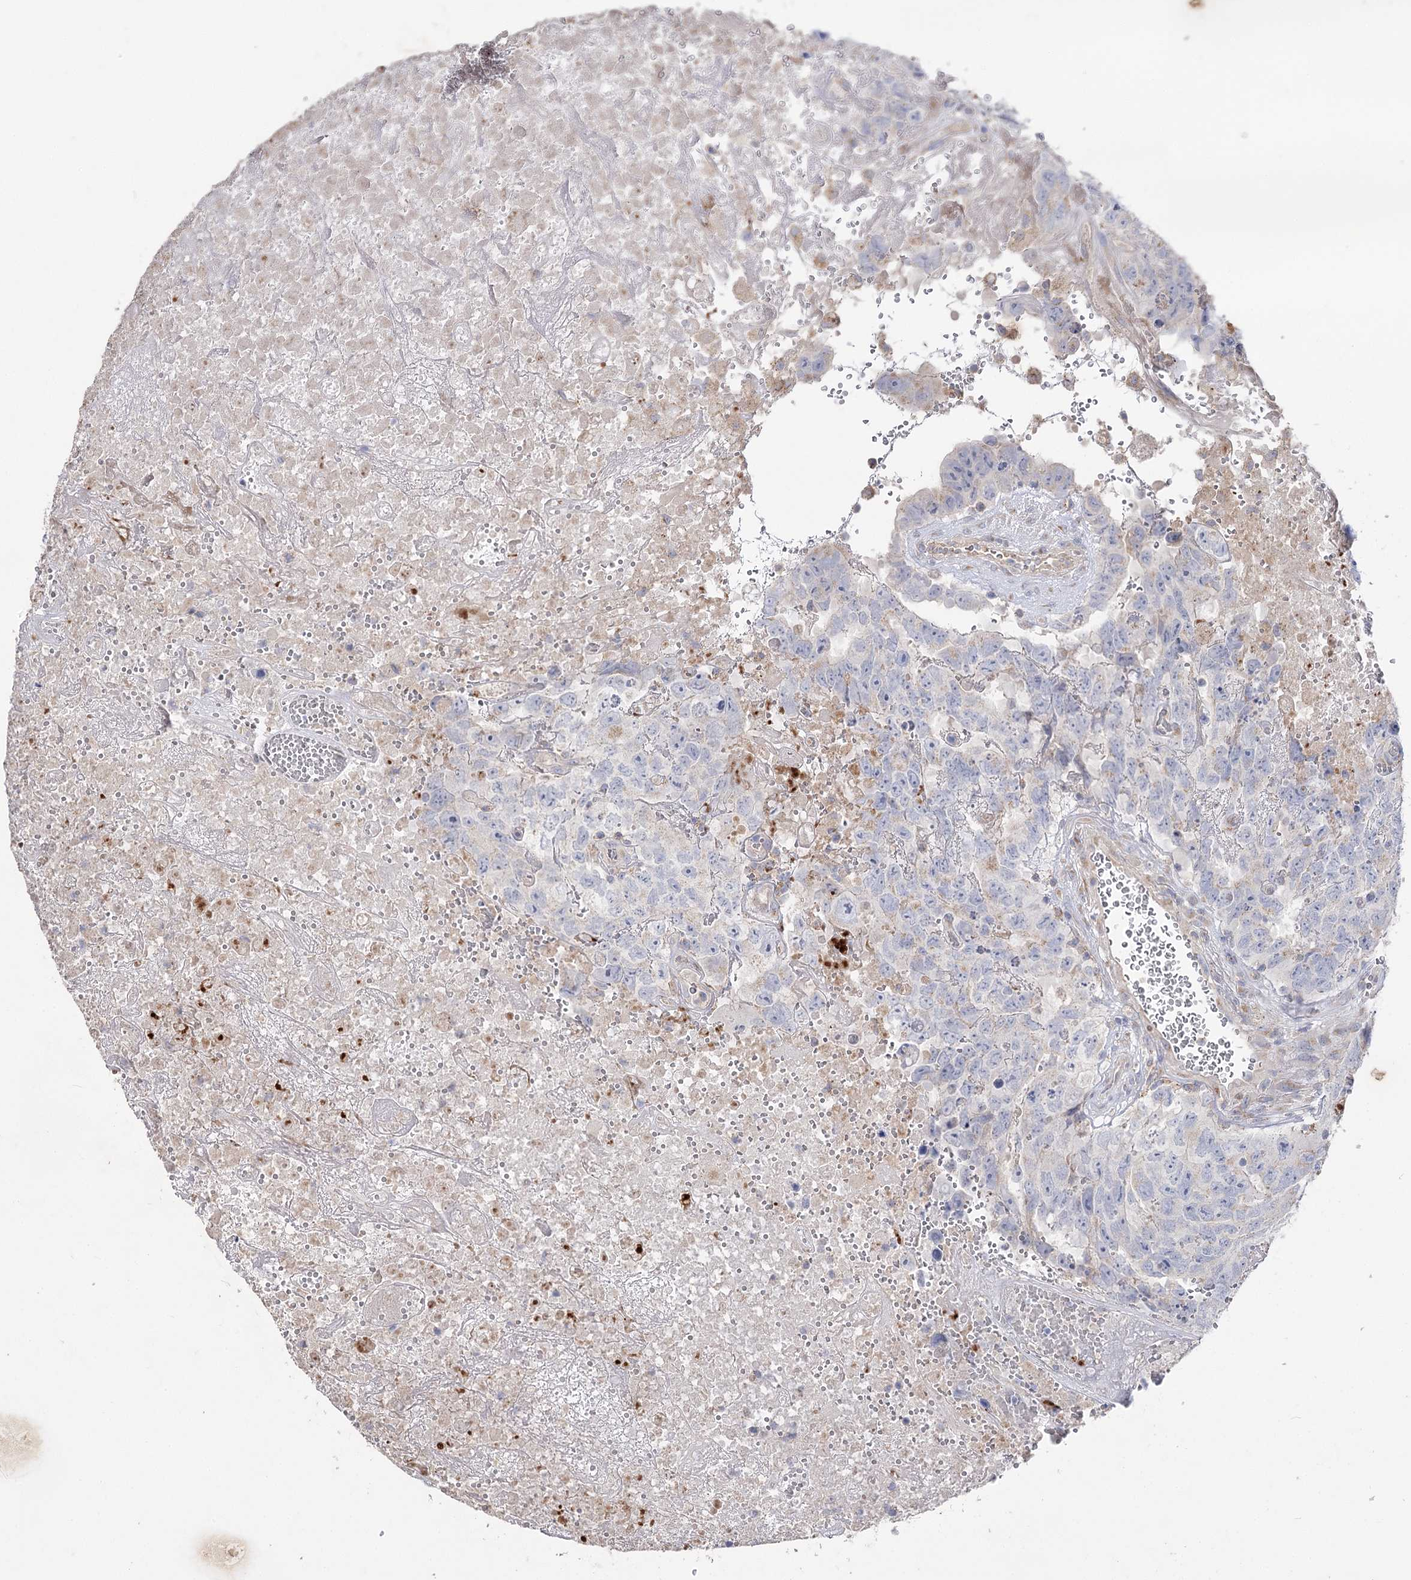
{"staining": {"intensity": "negative", "quantity": "none", "location": "none"}, "tissue": "testis cancer", "cell_type": "Tumor cells", "image_type": "cancer", "snomed": [{"axis": "morphology", "description": "Carcinoma, Embryonal, NOS"}, {"axis": "topography", "description": "Testis"}], "caption": "A micrograph of testis embryonal carcinoma stained for a protein displays no brown staining in tumor cells.", "gene": "IL1RAP", "patient": {"sex": "male", "age": 45}}